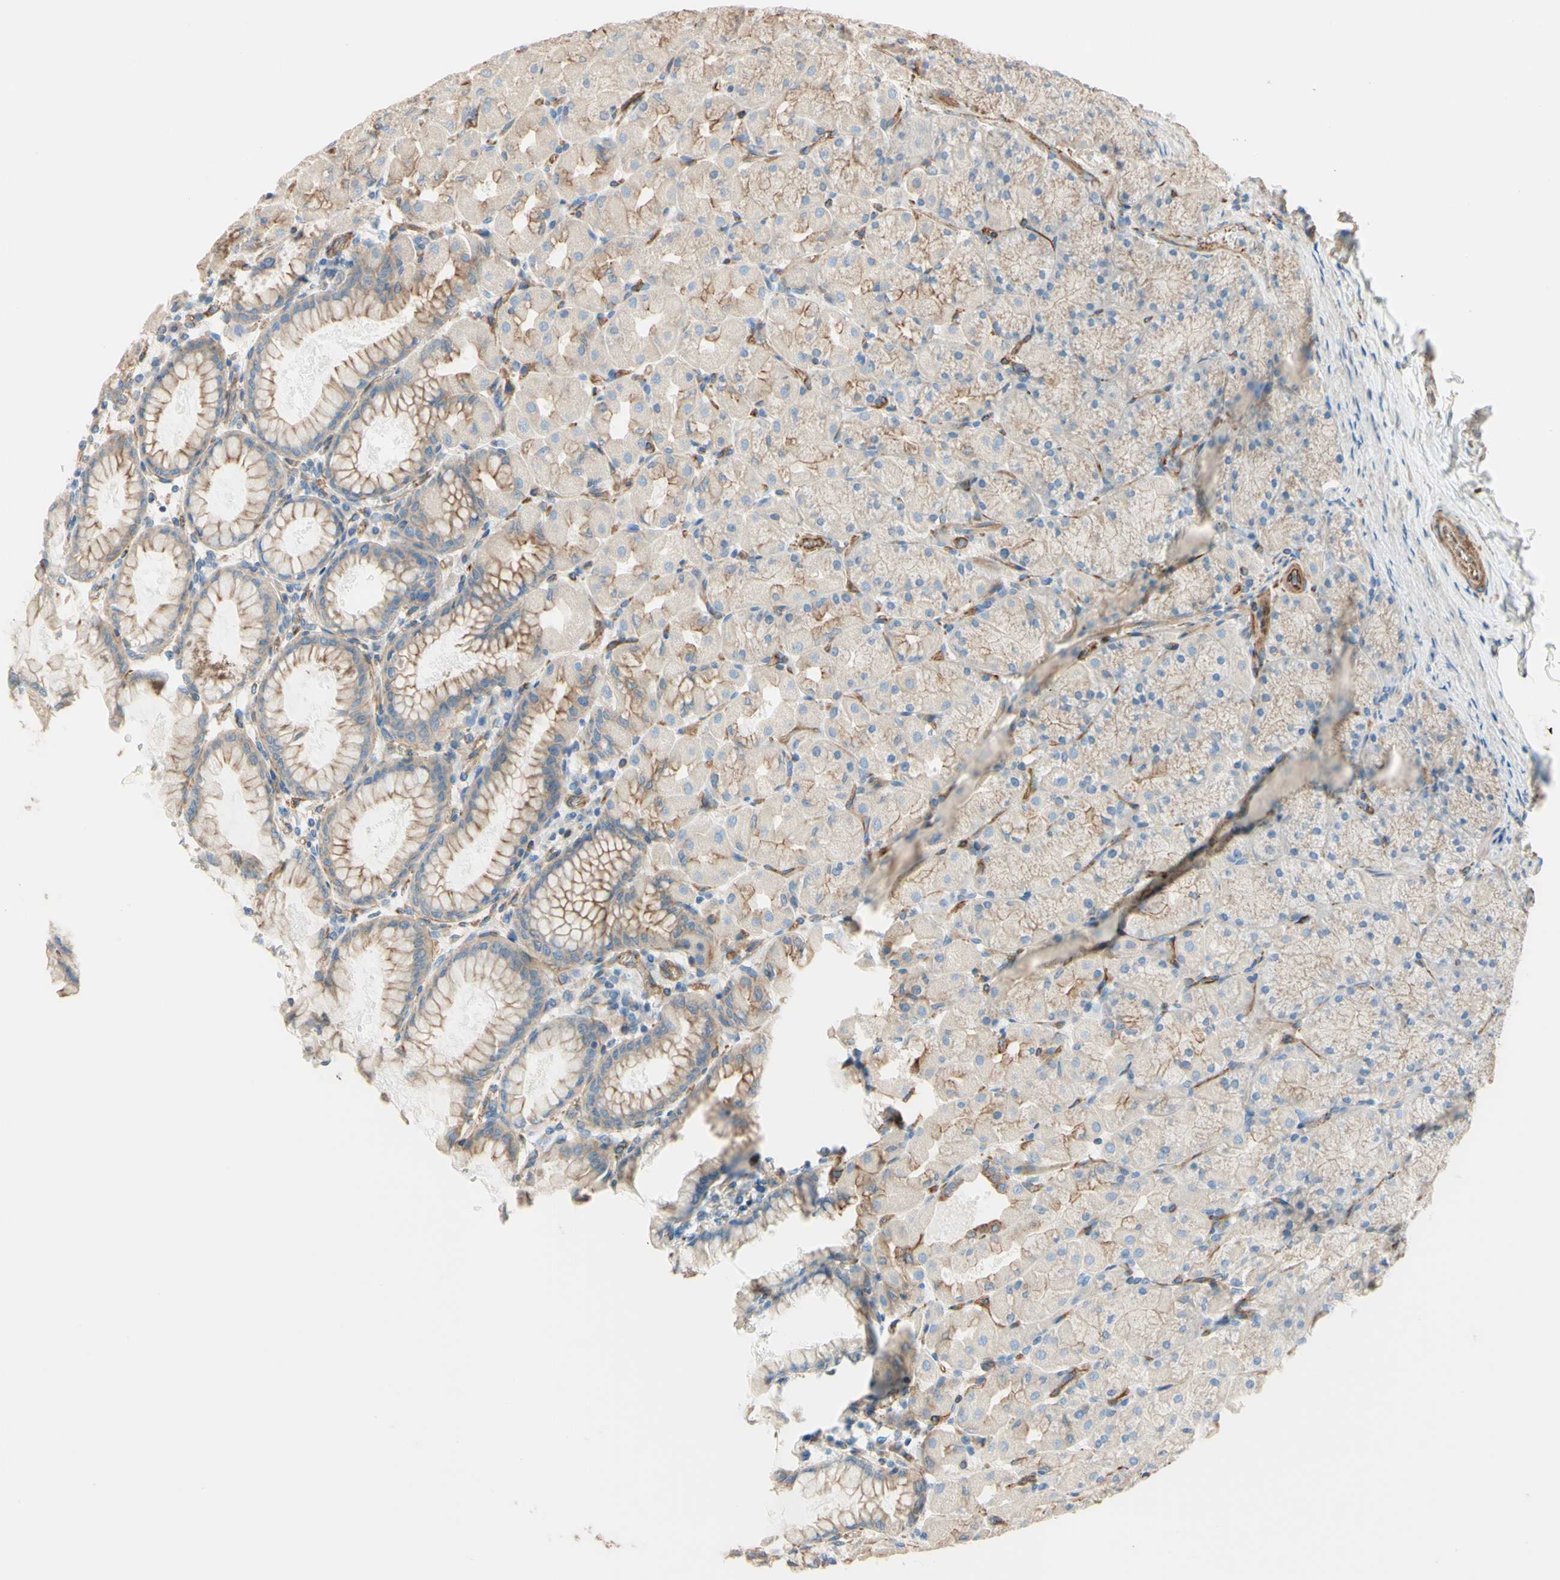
{"staining": {"intensity": "moderate", "quantity": ">75%", "location": "cytoplasmic/membranous"}, "tissue": "stomach", "cell_type": "Glandular cells", "image_type": "normal", "snomed": [{"axis": "morphology", "description": "Normal tissue, NOS"}, {"axis": "topography", "description": "Stomach, upper"}], "caption": "Immunohistochemical staining of benign human stomach displays >75% levels of moderate cytoplasmic/membranous protein expression in about >75% of glandular cells.", "gene": "ENDOD1", "patient": {"sex": "female", "age": 56}}